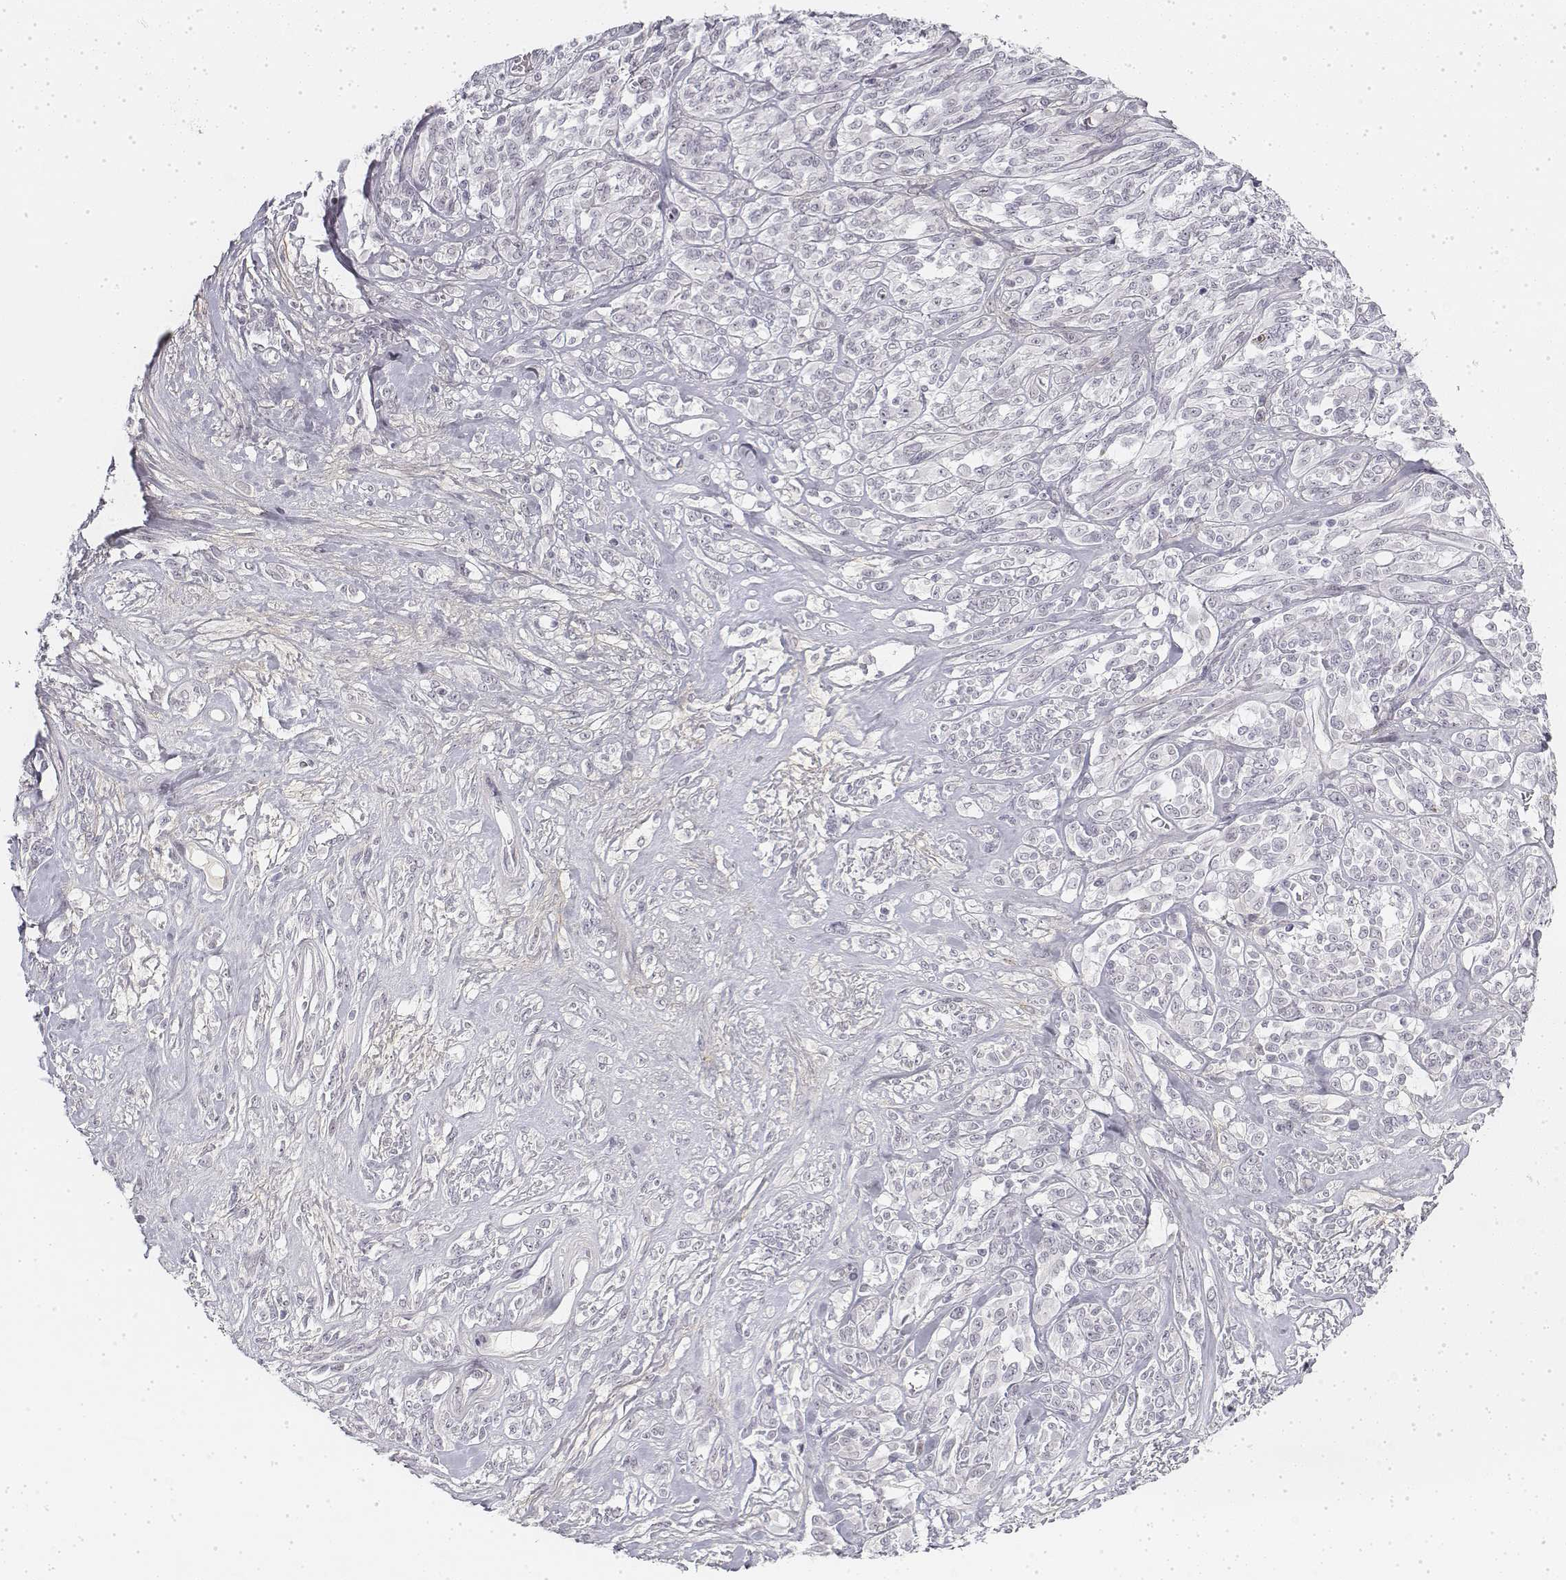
{"staining": {"intensity": "negative", "quantity": "none", "location": "none"}, "tissue": "melanoma", "cell_type": "Tumor cells", "image_type": "cancer", "snomed": [{"axis": "morphology", "description": "Malignant melanoma, NOS"}, {"axis": "topography", "description": "Skin"}], "caption": "This is a histopathology image of IHC staining of melanoma, which shows no positivity in tumor cells.", "gene": "KRT84", "patient": {"sex": "female", "age": 91}}